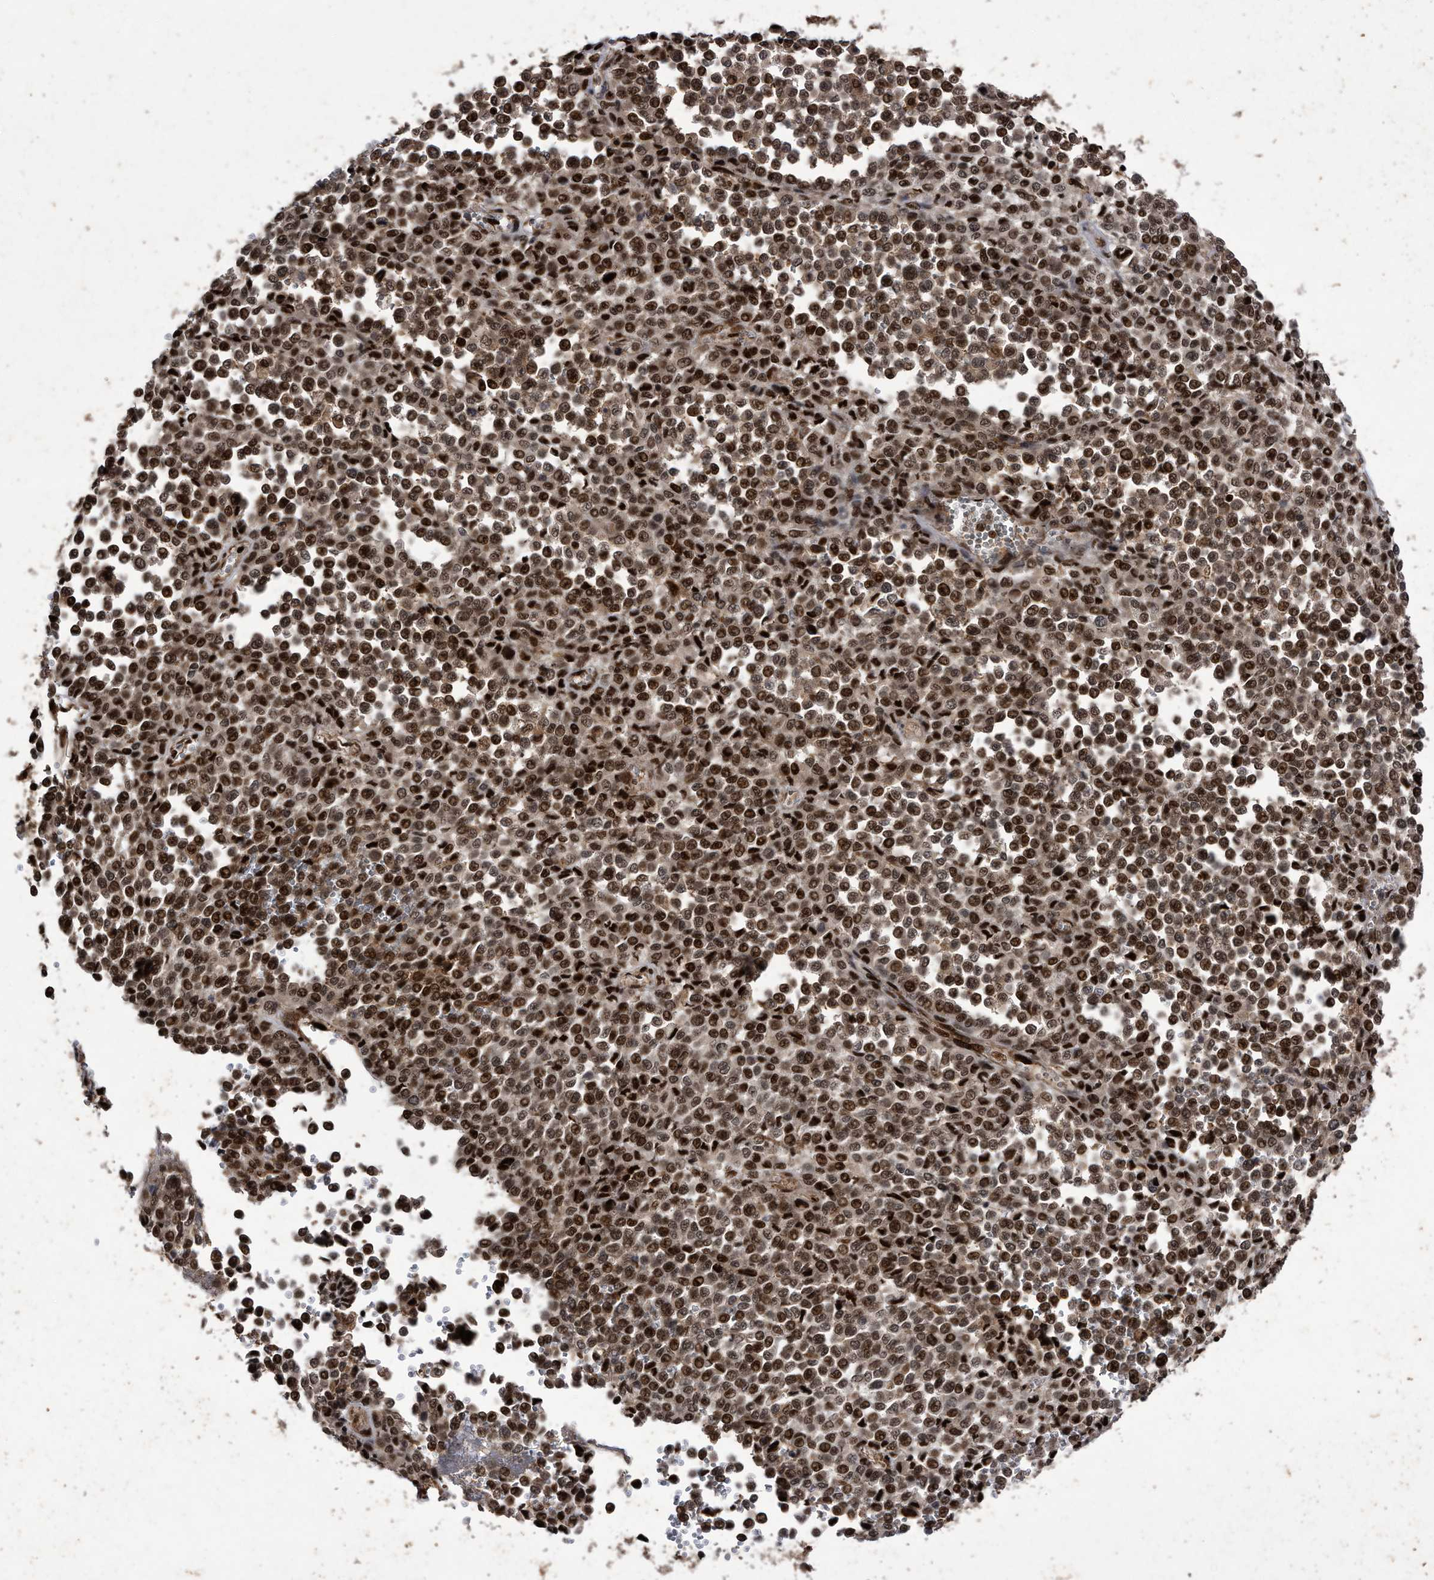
{"staining": {"intensity": "strong", "quantity": ">75%", "location": "nuclear"}, "tissue": "melanoma", "cell_type": "Tumor cells", "image_type": "cancer", "snomed": [{"axis": "morphology", "description": "Malignant melanoma, Metastatic site"}, {"axis": "topography", "description": "Pancreas"}], "caption": "Strong nuclear expression for a protein is seen in about >75% of tumor cells of melanoma using immunohistochemistry.", "gene": "RAD23B", "patient": {"sex": "female", "age": 30}}